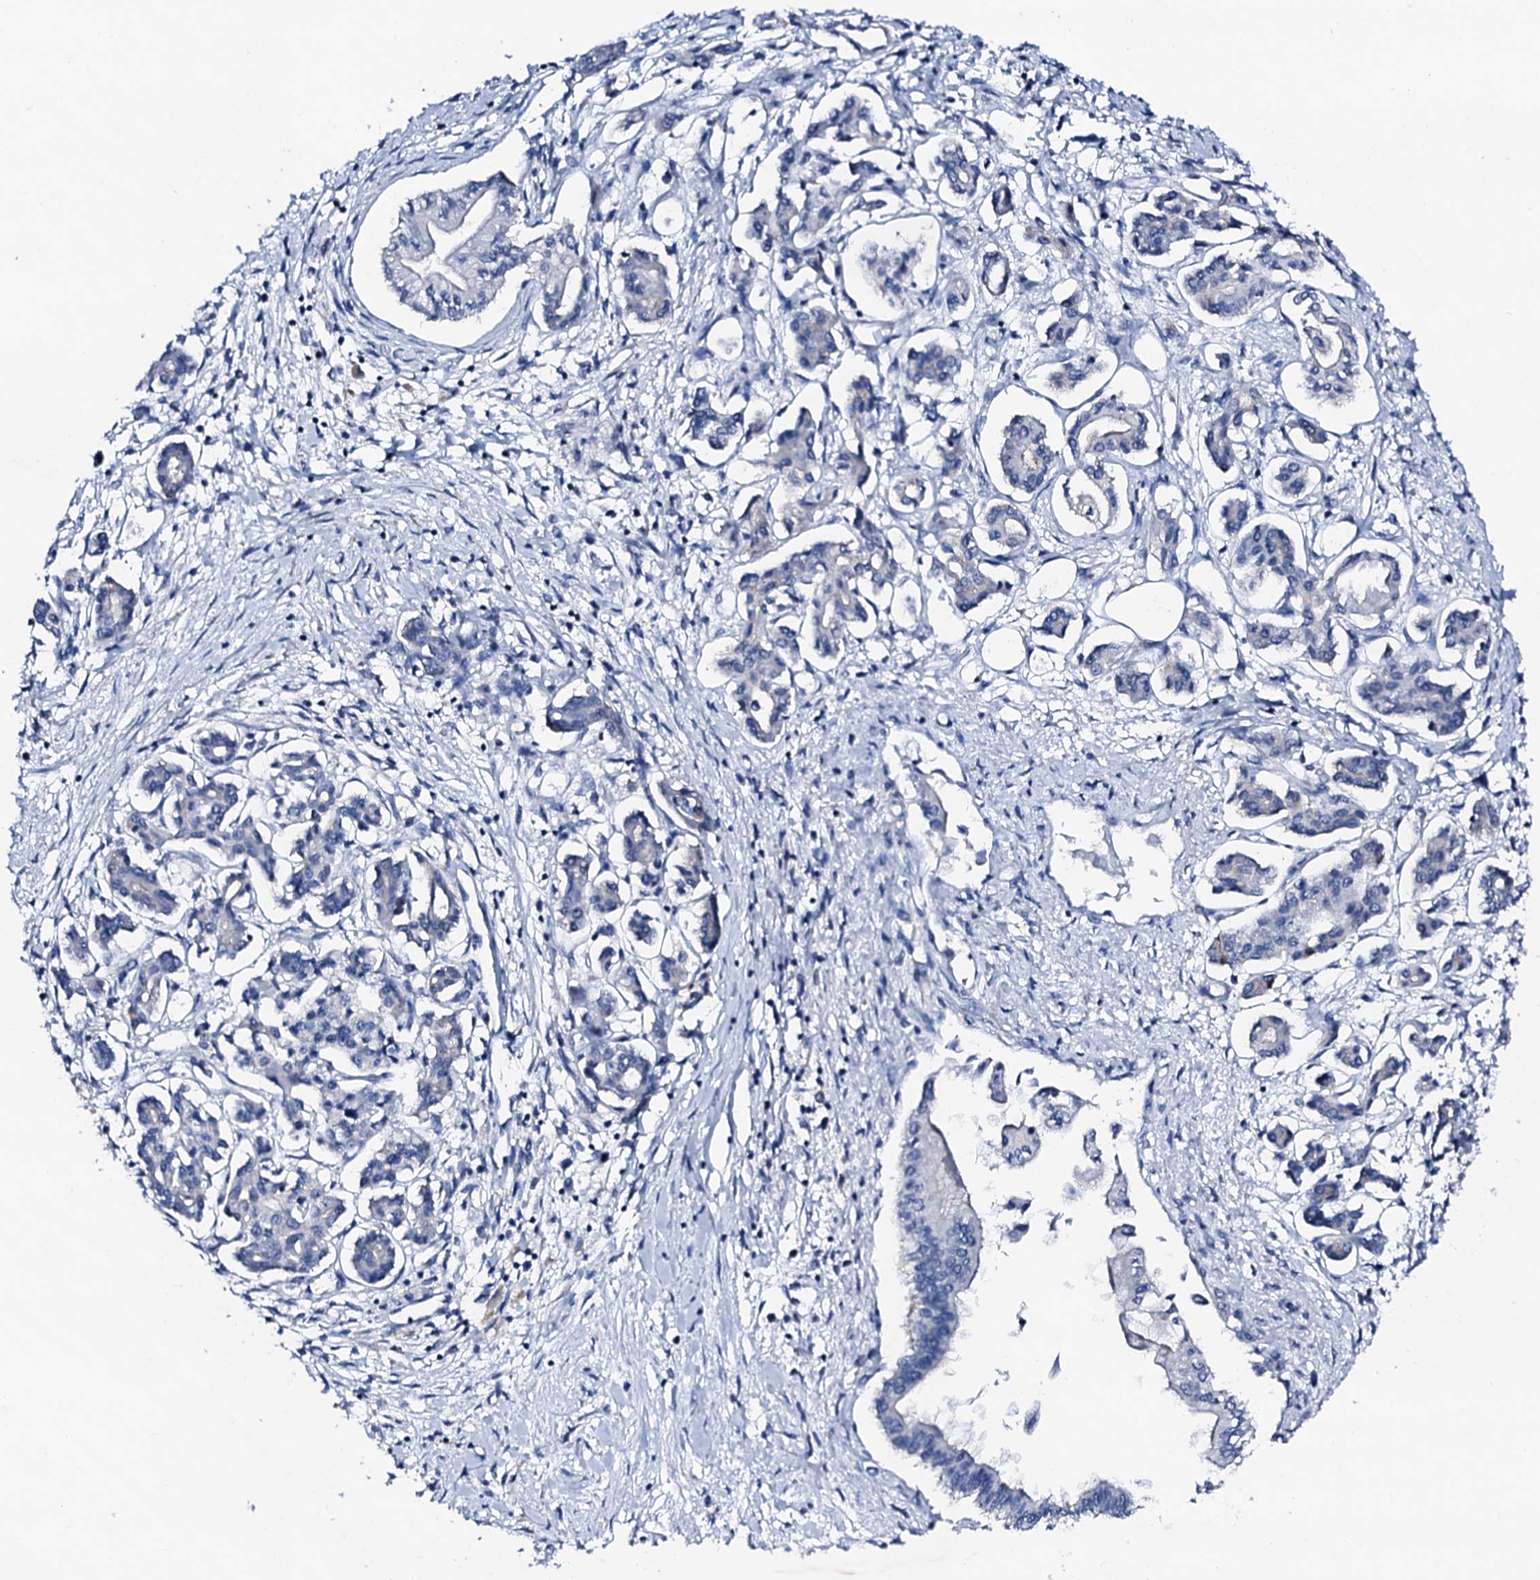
{"staining": {"intensity": "negative", "quantity": "none", "location": "none"}, "tissue": "pancreatic cancer", "cell_type": "Tumor cells", "image_type": "cancer", "snomed": [{"axis": "morphology", "description": "Adenocarcinoma, NOS"}, {"axis": "topography", "description": "Pancreas"}], "caption": "There is no significant positivity in tumor cells of pancreatic cancer (adenocarcinoma). (DAB immunohistochemistry (IHC) visualized using brightfield microscopy, high magnification).", "gene": "TRAFD1", "patient": {"sex": "female", "age": 50}}